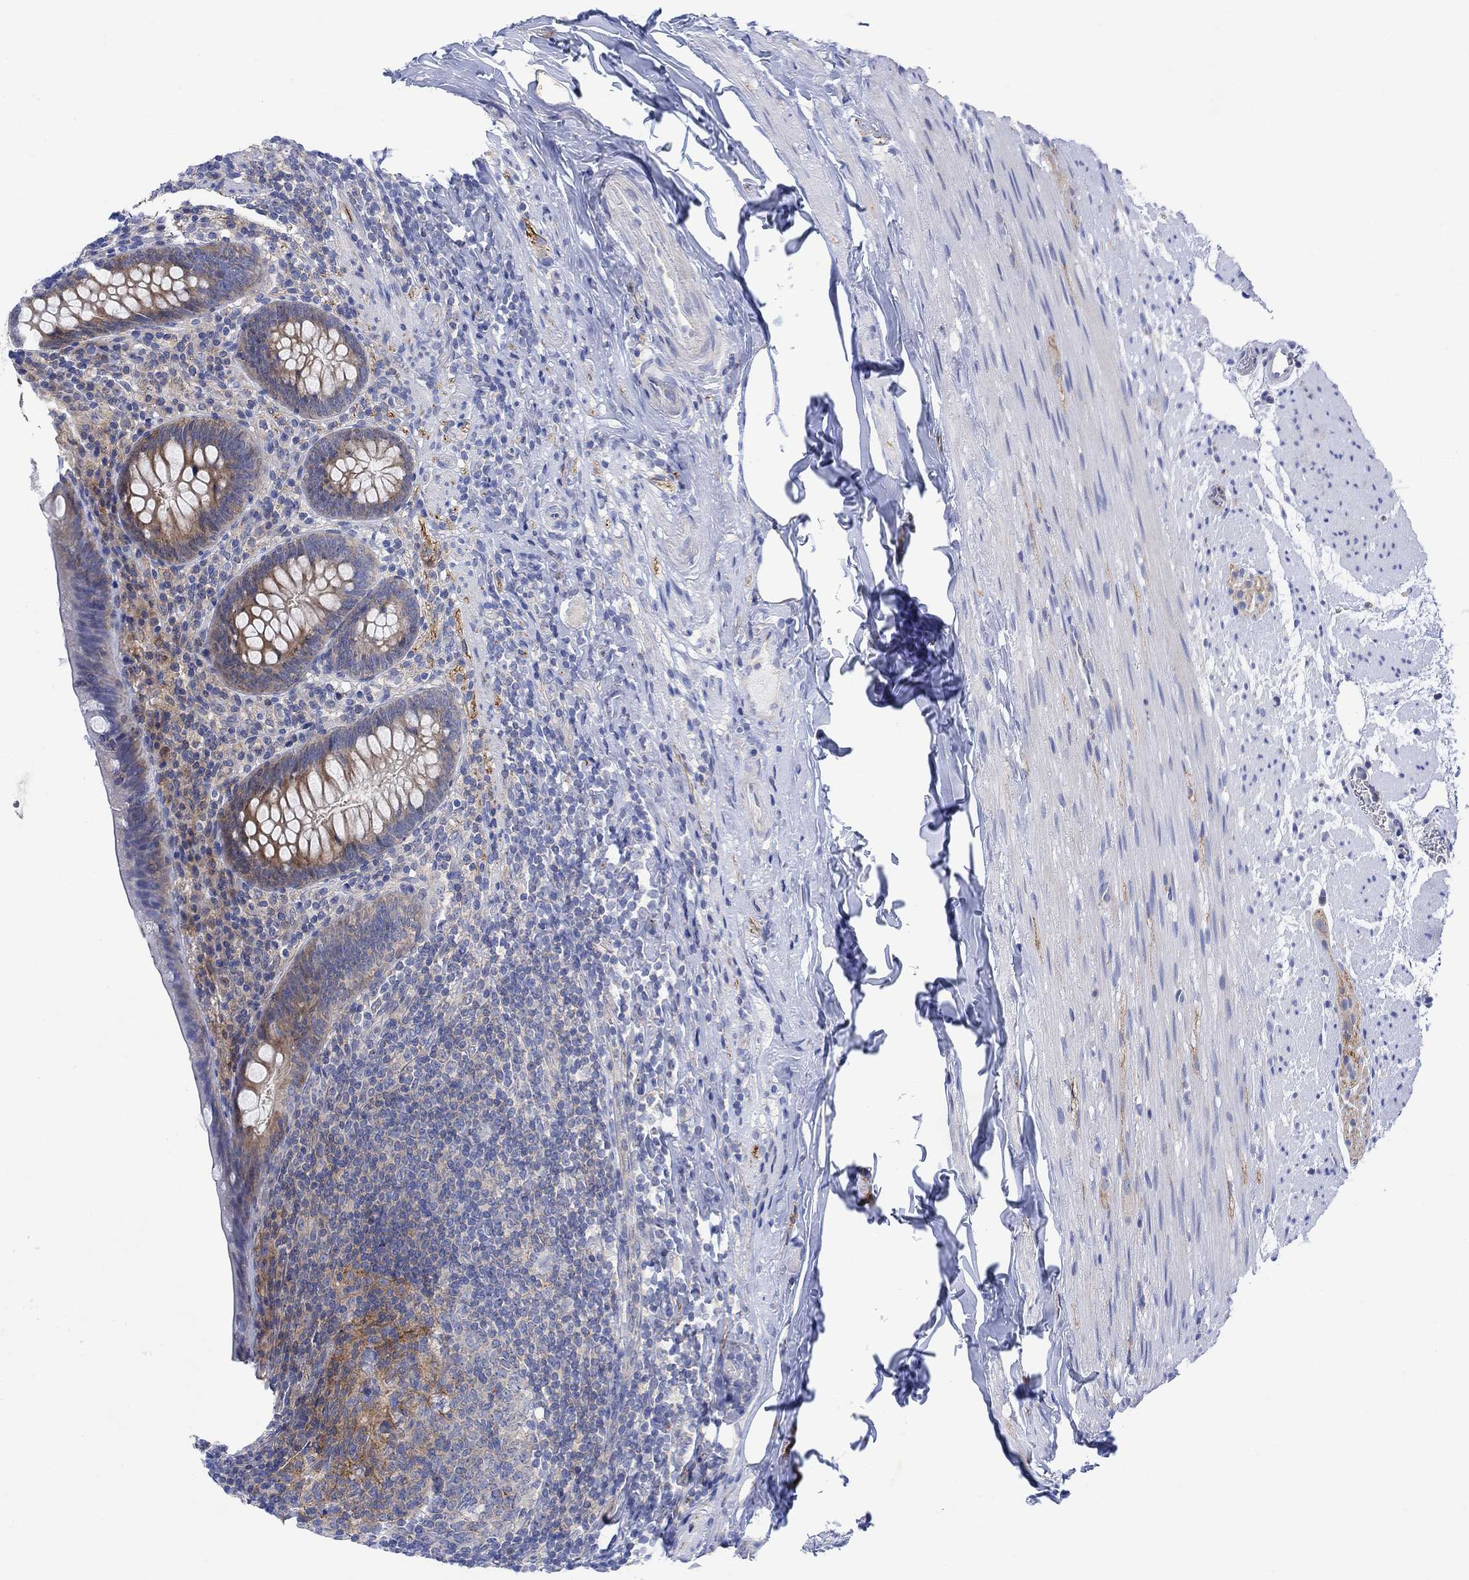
{"staining": {"intensity": "moderate", "quantity": "<25%", "location": "cytoplasmic/membranous"}, "tissue": "appendix", "cell_type": "Glandular cells", "image_type": "normal", "snomed": [{"axis": "morphology", "description": "Normal tissue, NOS"}, {"axis": "topography", "description": "Appendix"}], "caption": "IHC of unremarkable human appendix demonstrates low levels of moderate cytoplasmic/membranous expression in about <25% of glandular cells. (Brightfield microscopy of DAB IHC at high magnification).", "gene": "ARSK", "patient": {"sex": "male", "age": 47}}